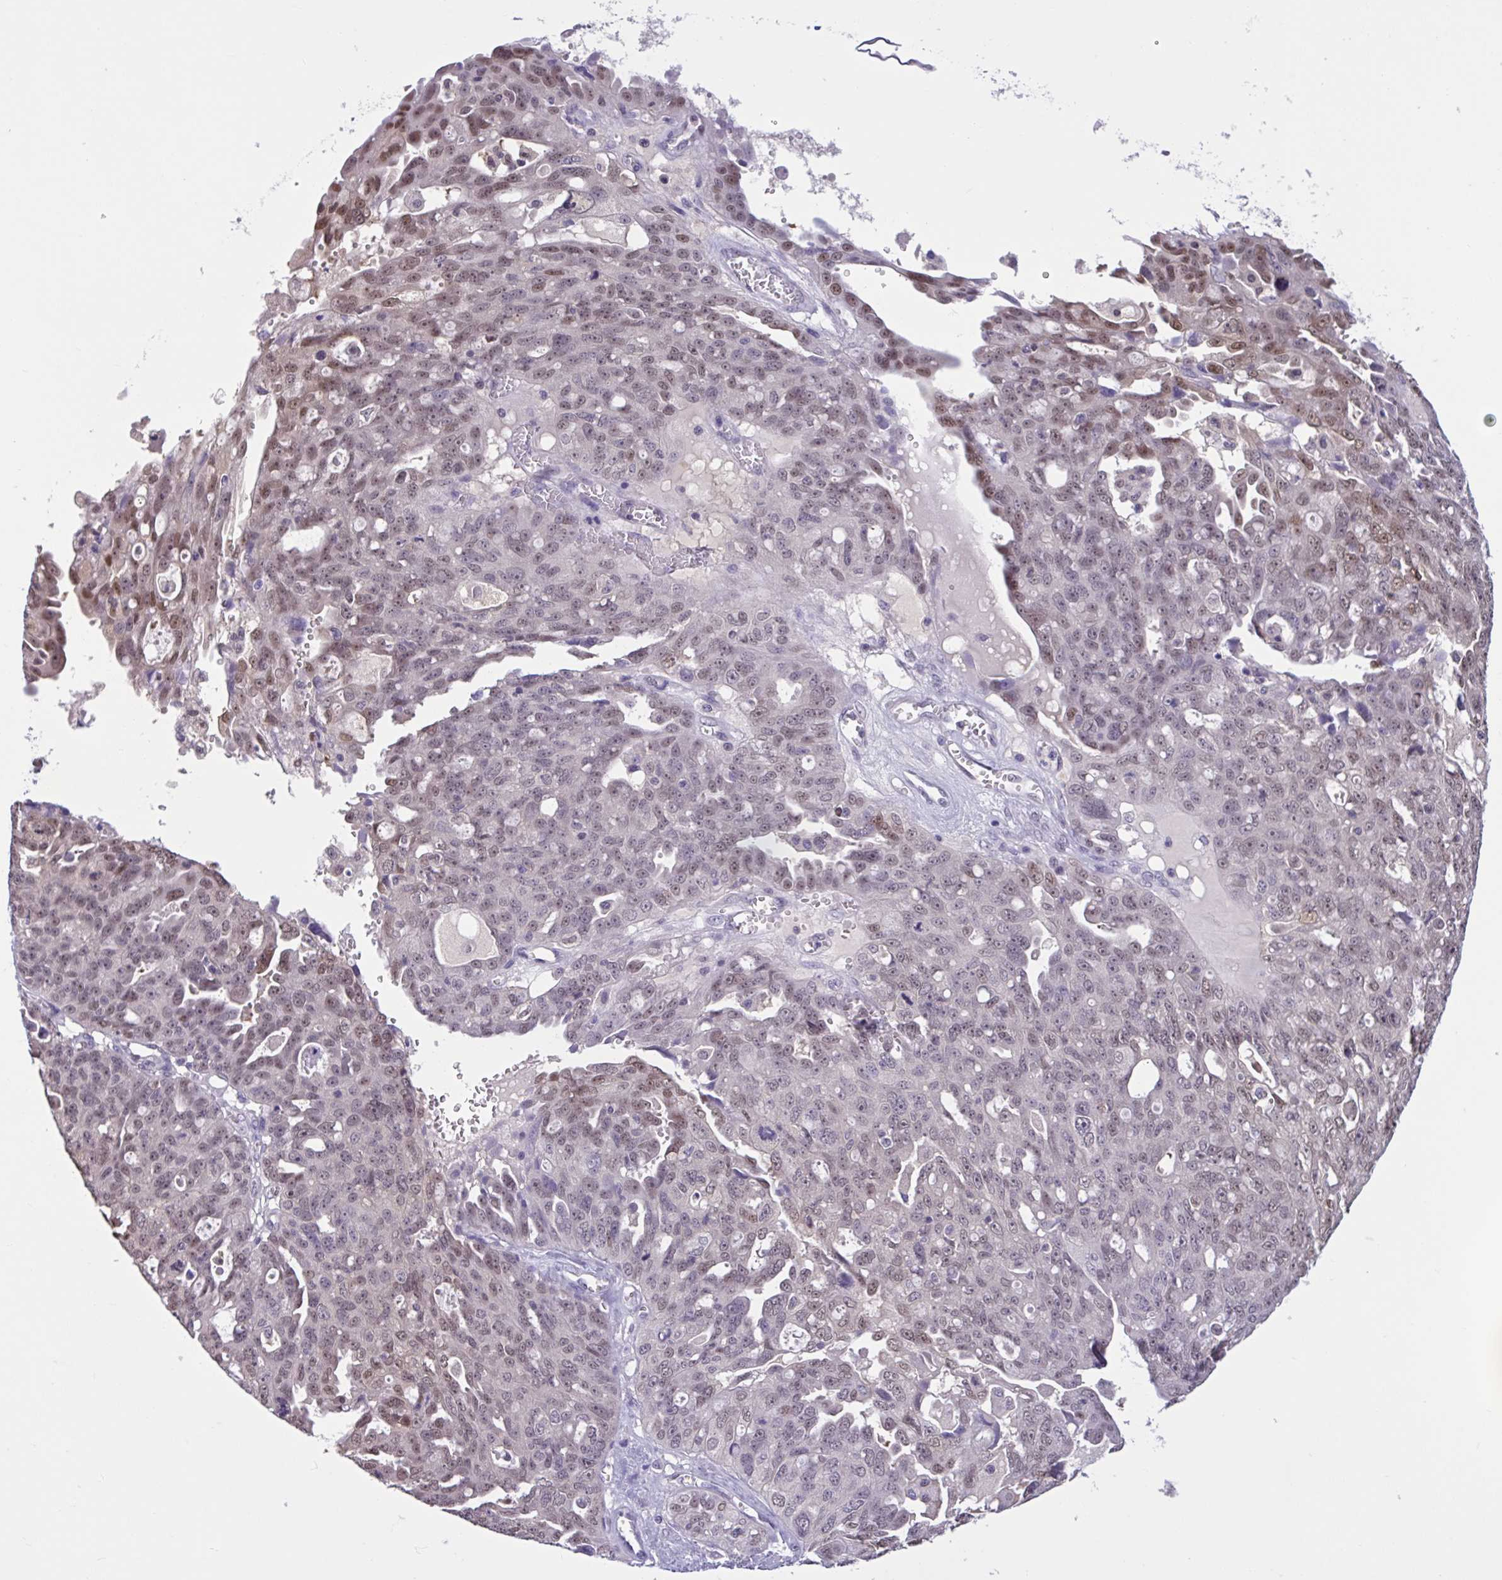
{"staining": {"intensity": "moderate", "quantity": "25%-75%", "location": "nuclear"}, "tissue": "ovarian cancer", "cell_type": "Tumor cells", "image_type": "cancer", "snomed": [{"axis": "morphology", "description": "Carcinoma, endometroid"}, {"axis": "topography", "description": "Ovary"}], "caption": "DAB immunohistochemical staining of human ovarian cancer (endometroid carcinoma) displays moderate nuclear protein expression in approximately 25%-75% of tumor cells.", "gene": "RBL1", "patient": {"sex": "female", "age": 70}}